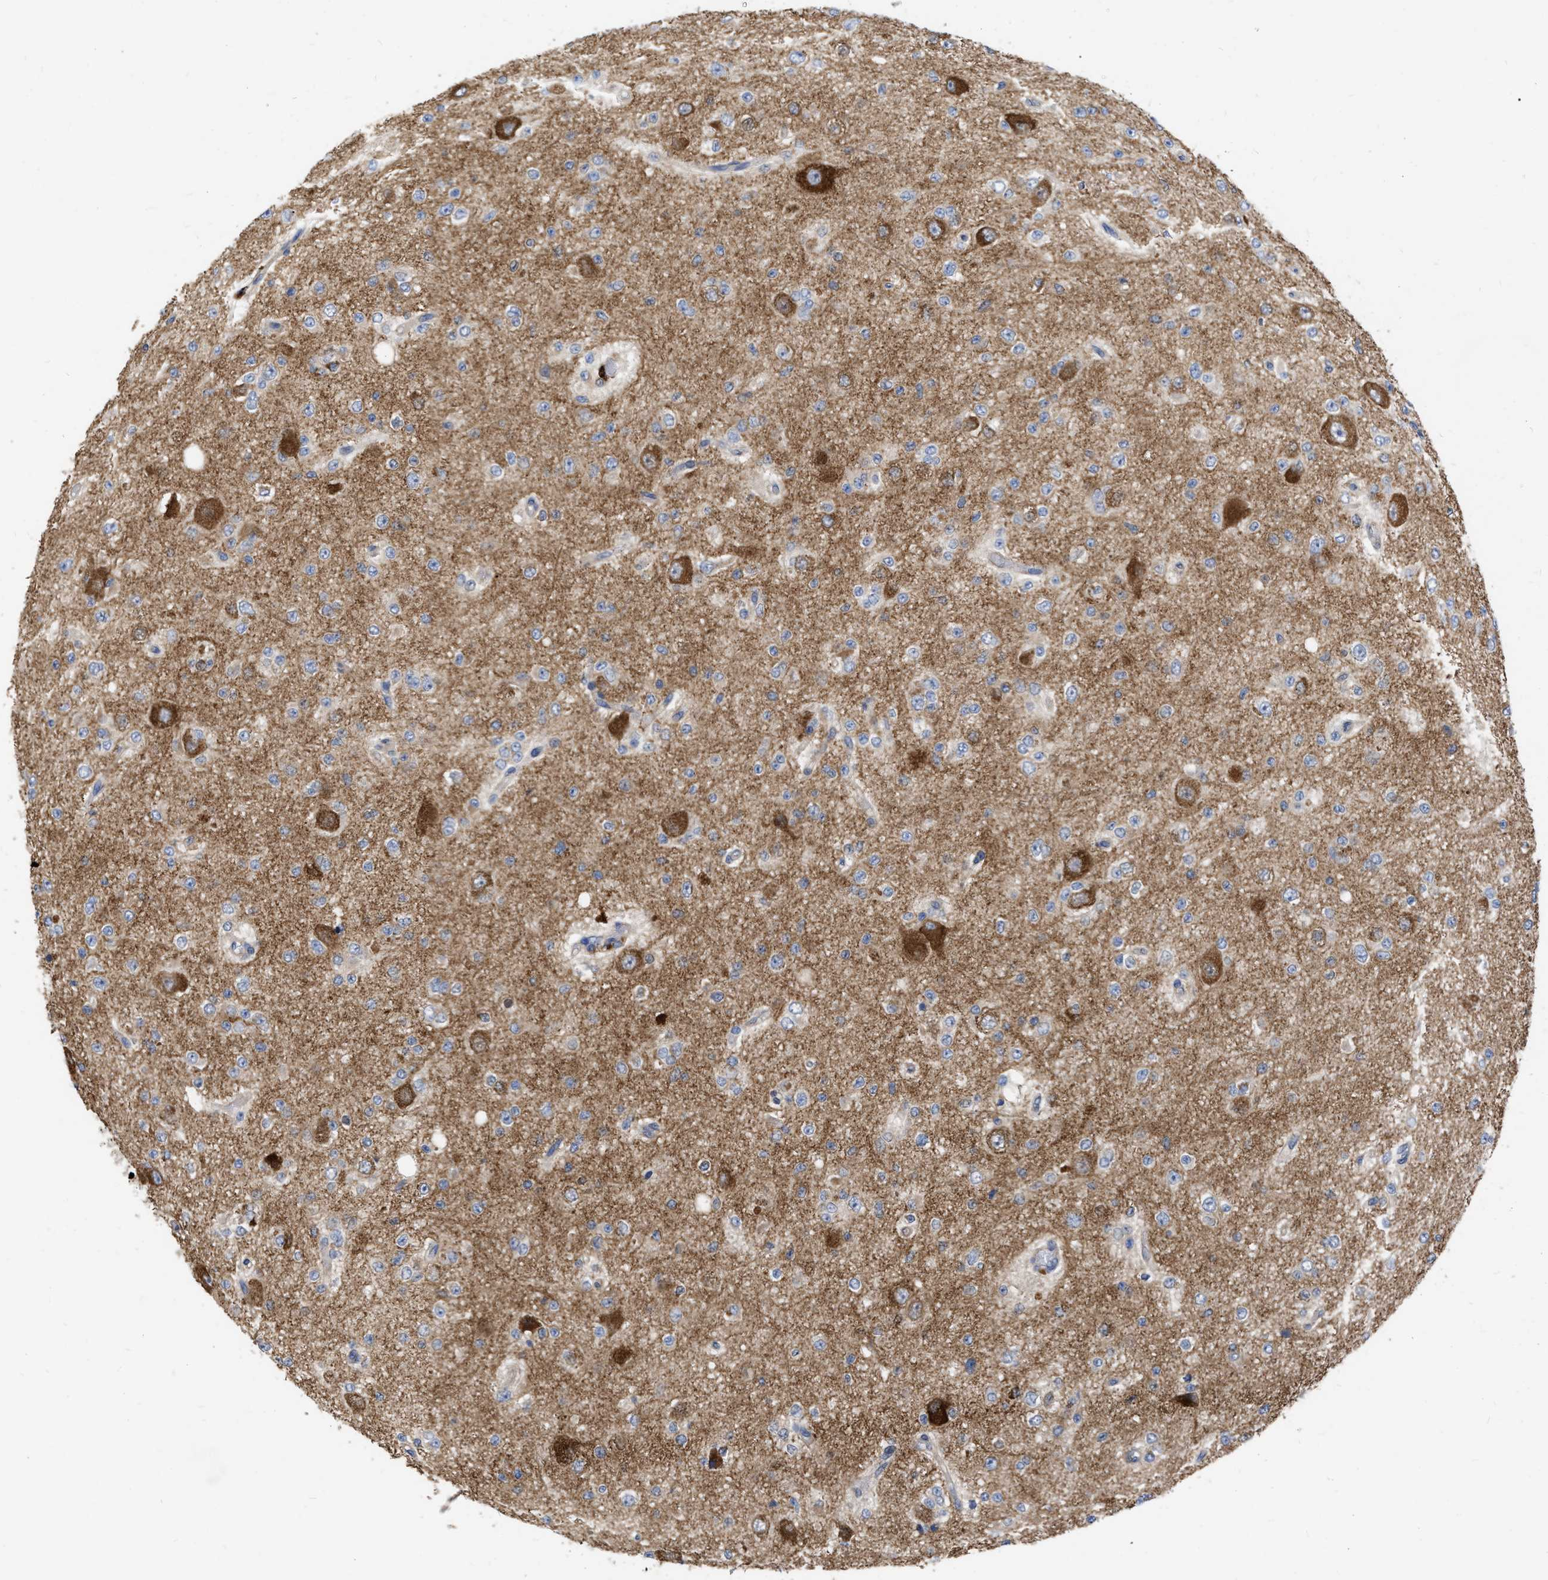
{"staining": {"intensity": "negative", "quantity": "none", "location": "none"}, "tissue": "glioma", "cell_type": "Tumor cells", "image_type": "cancer", "snomed": [{"axis": "morphology", "description": "Glioma, malignant, High grade"}, {"axis": "topography", "description": "pancreas cauda"}], "caption": "Immunohistochemistry micrograph of neoplastic tissue: malignant glioma (high-grade) stained with DAB (3,3'-diaminobenzidine) demonstrates no significant protein expression in tumor cells.", "gene": "CDKN2C", "patient": {"sex": "male", "age": 60}}